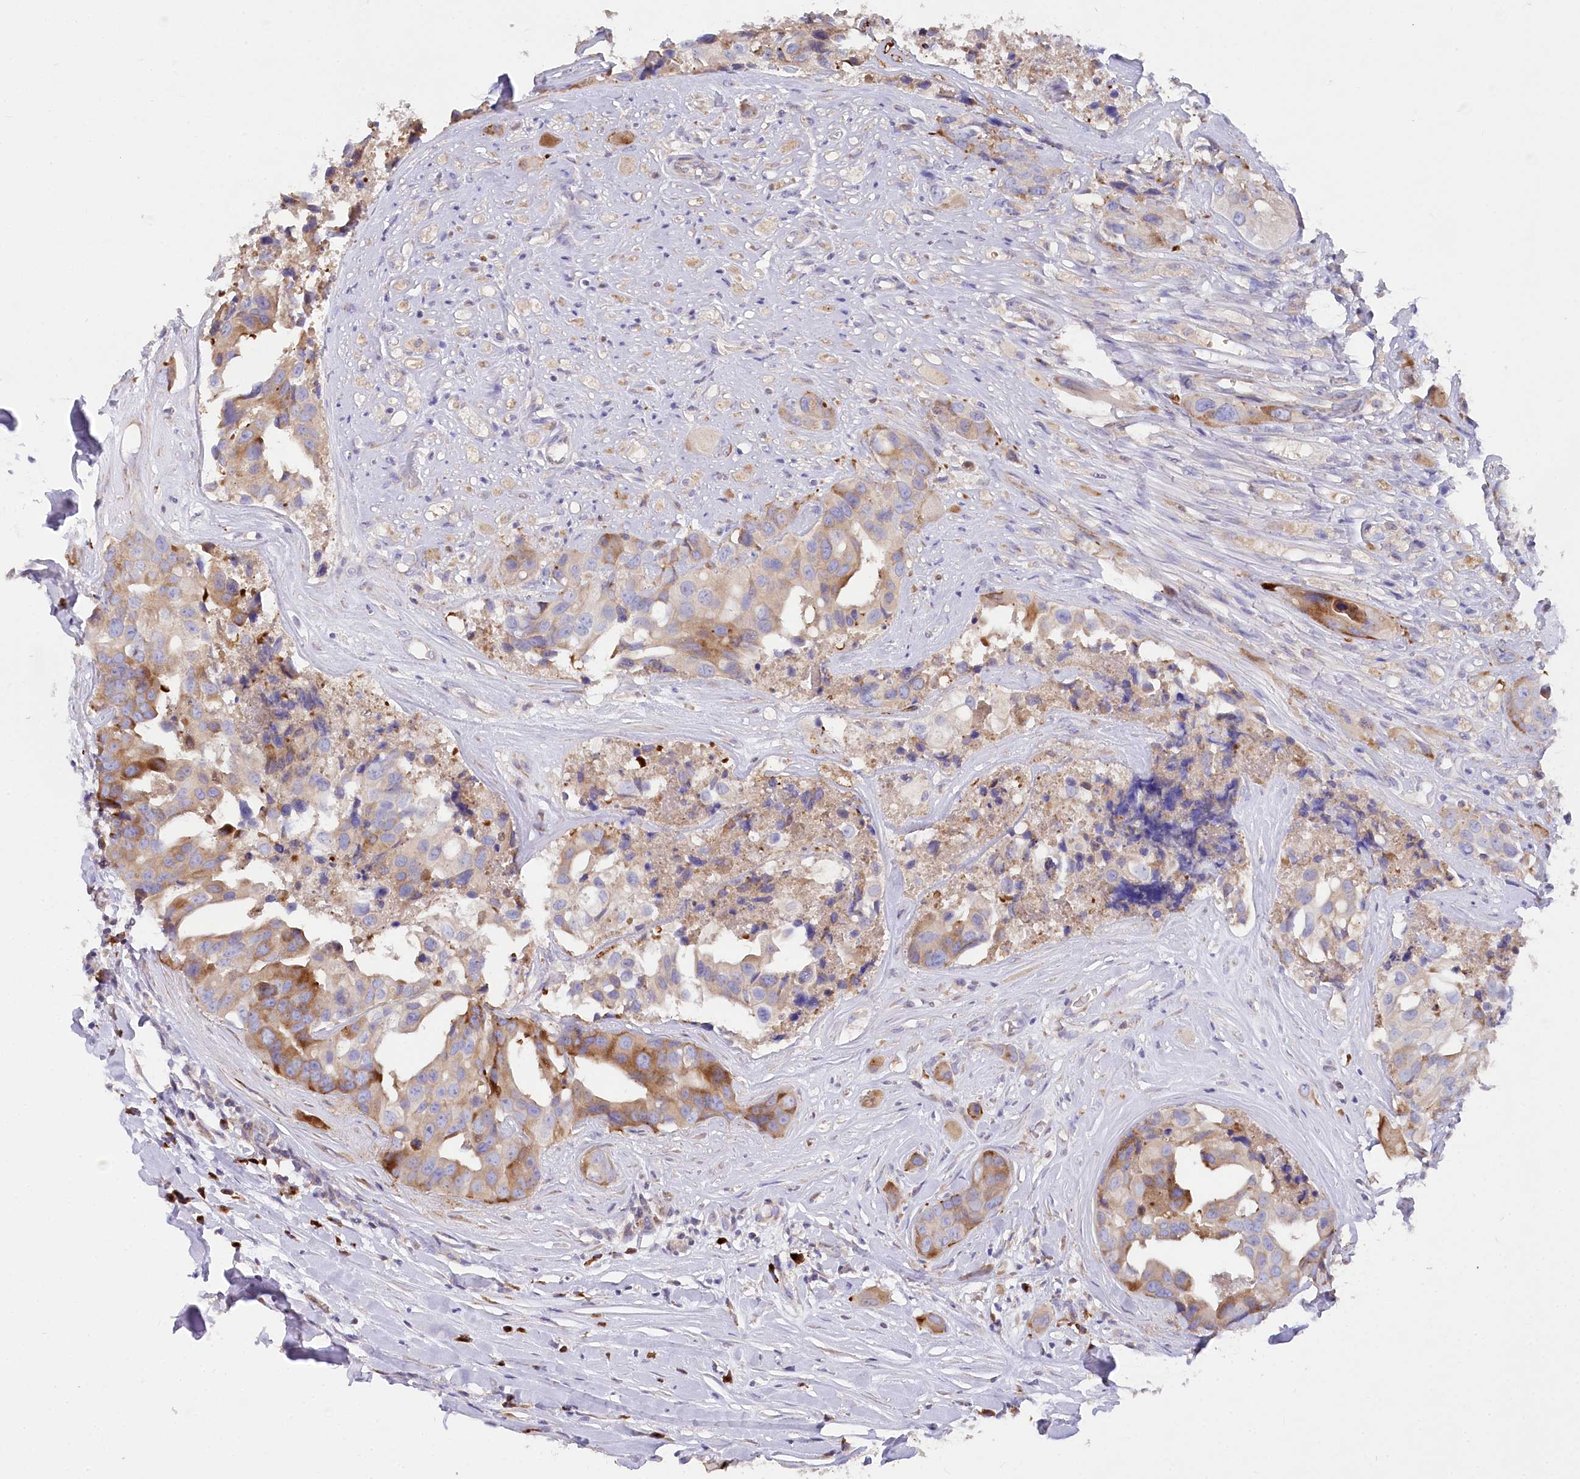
{"staining": {"intensity": "moderate", "quantity": ">75%", "location": "cytoplasmic/membranous"}, "tissue": "head and neck cancer", "cell_type": "Tumor cells", "image_type": "cancer", "snomed": [{"axis": "morphology", "description": "Adenocarcinoma, NOS"}, {"axis": "morphology", "description": "Adenocarcinoma, metastatic, NOS"}, {"axis": "topography", "description": "Head-Neck"}], "caption": "There is medium levels of moderate cytoplasmic/membranous positivity in tumor cells of head and neck metastatic adenocarcinoma, as demonstrated by immunohistochemical staining (brown color).", "gene": "POGLUT1", "patient": {"sex": "male", "age": 75}}